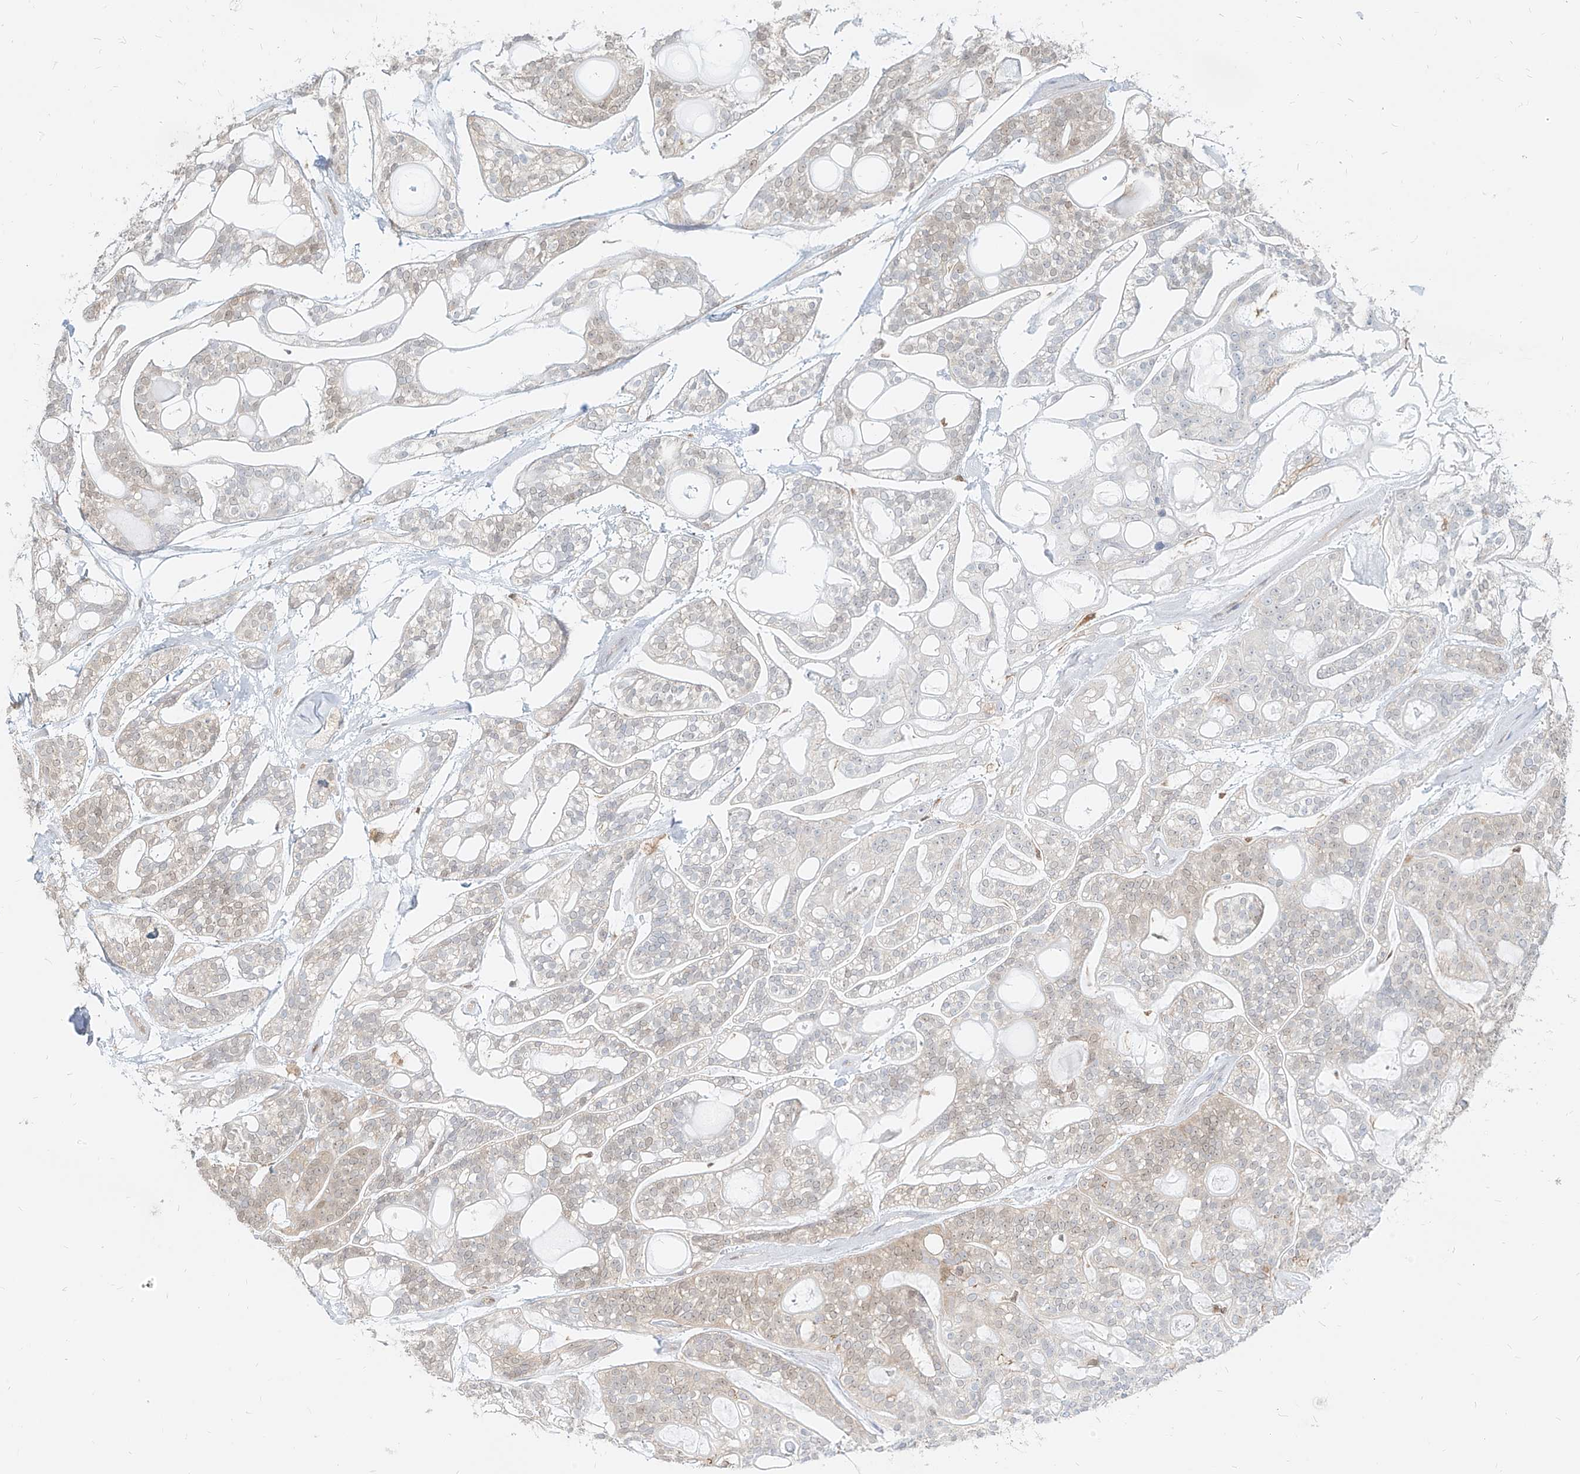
{"staining": {"intensity": "weak", "quantity": "<25%", "location": "cytoplasmic/membranous"}, "tissue": "head and neck cancer", "cell_type": "Tumor cells", "image_type": "cancer", "snomed": [{"axis": "morphology", "description": "Adenocarcinoma, NOS"}, {"axis": "topography", "description": "Head-Neck"}], "caption": "The histopathology image reveals no staining of tumor cells in head and neck adenocarcinoma.", "gene": "PGD", "patient": {"sex": "male", "age": 66}}